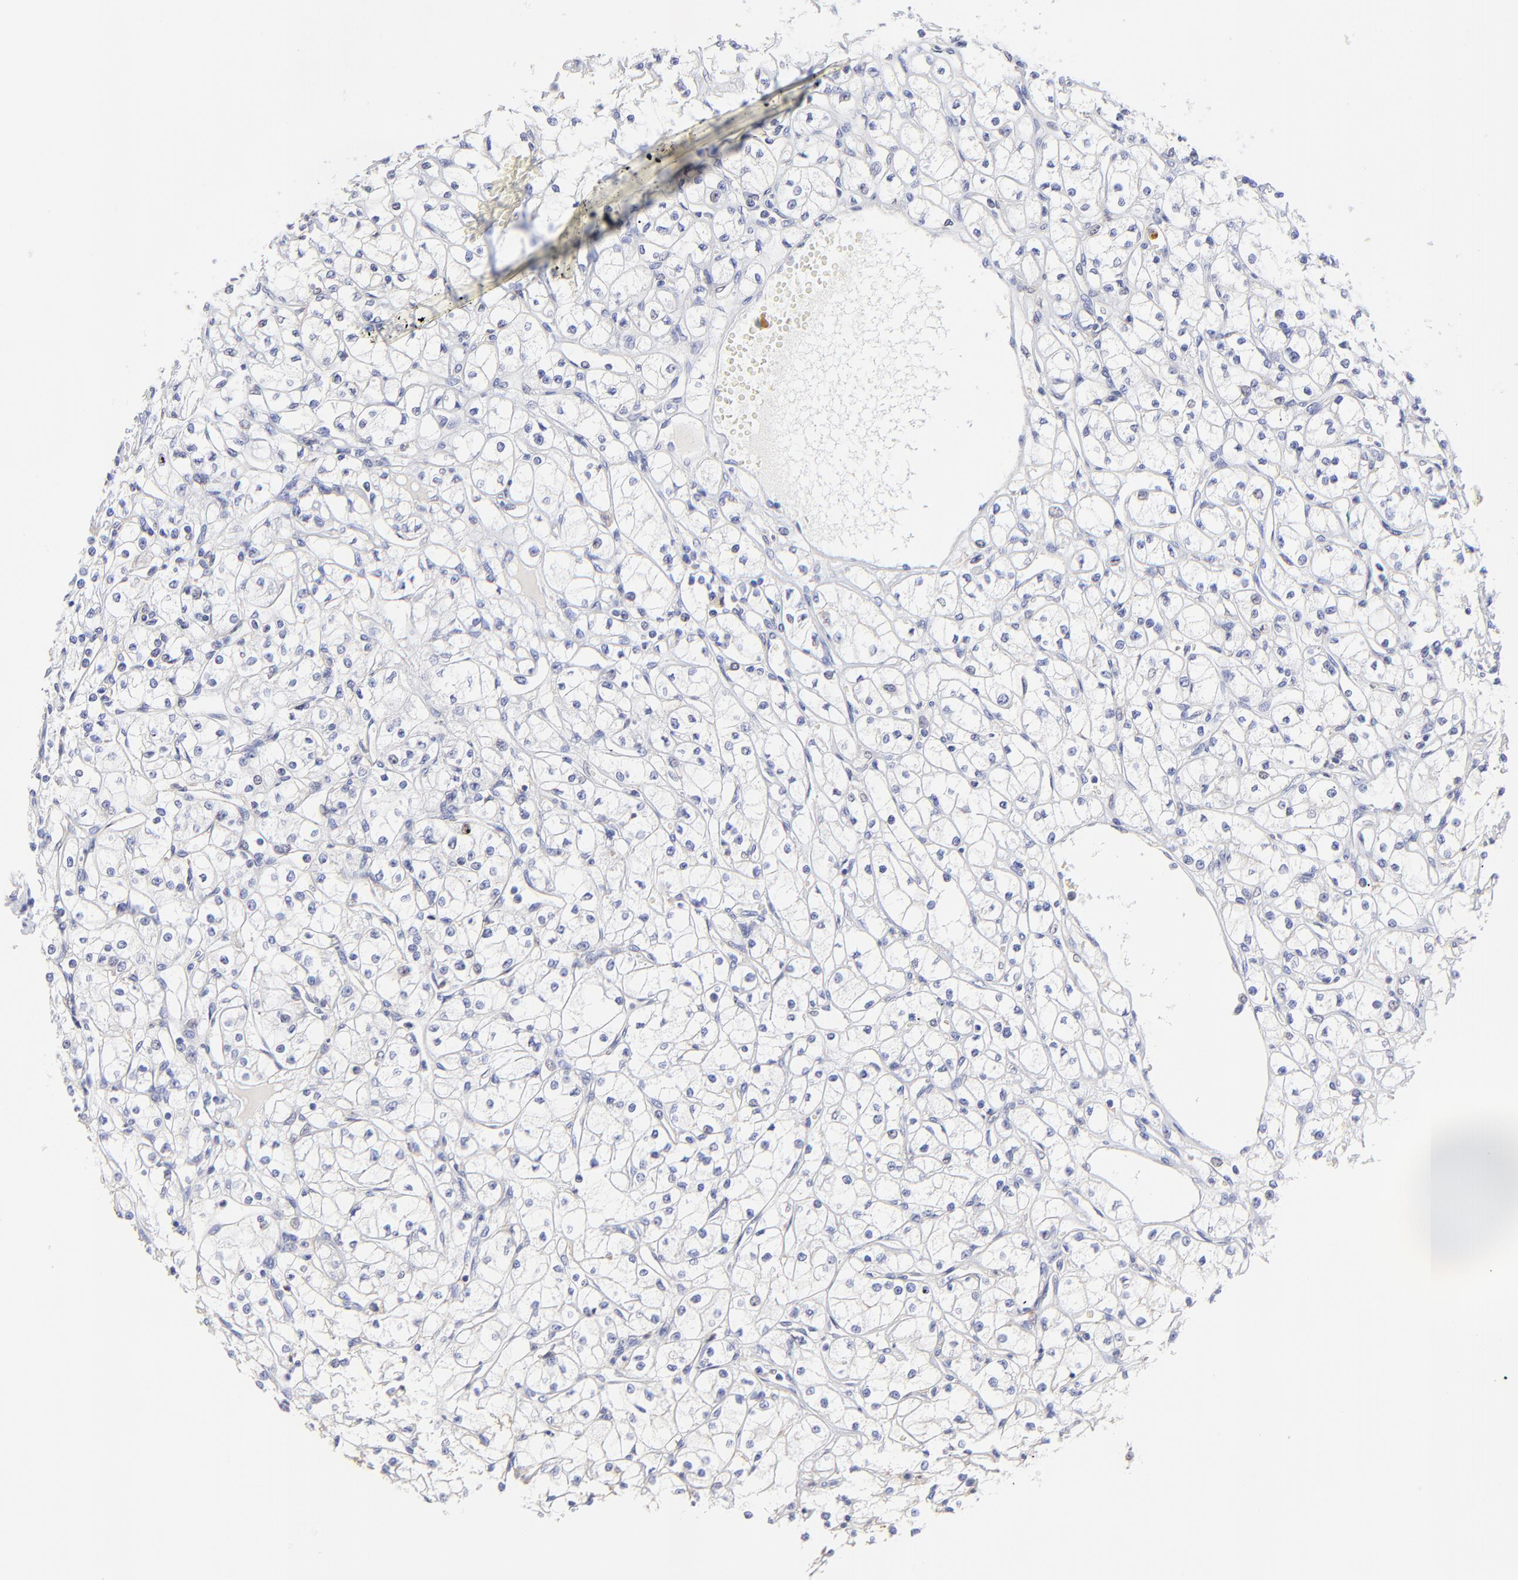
{"staining": {"intensity": "negative", "quantity": "none", "location": "none"}, "tissue": "renal cancer", "cell_type": "Tumor cells", "image_type": "cancer", "snomed": [{"axis": "morphology", "description": "Adenocarcinoma, NOS"}, {"axis": "topography", "description": "Kidney"}], "caption": "Tumor cells show no significant positivity in renal adenocarcinoma.", "gene": "LHFPL1", "patient": {"sex": "male", "age": 61}}